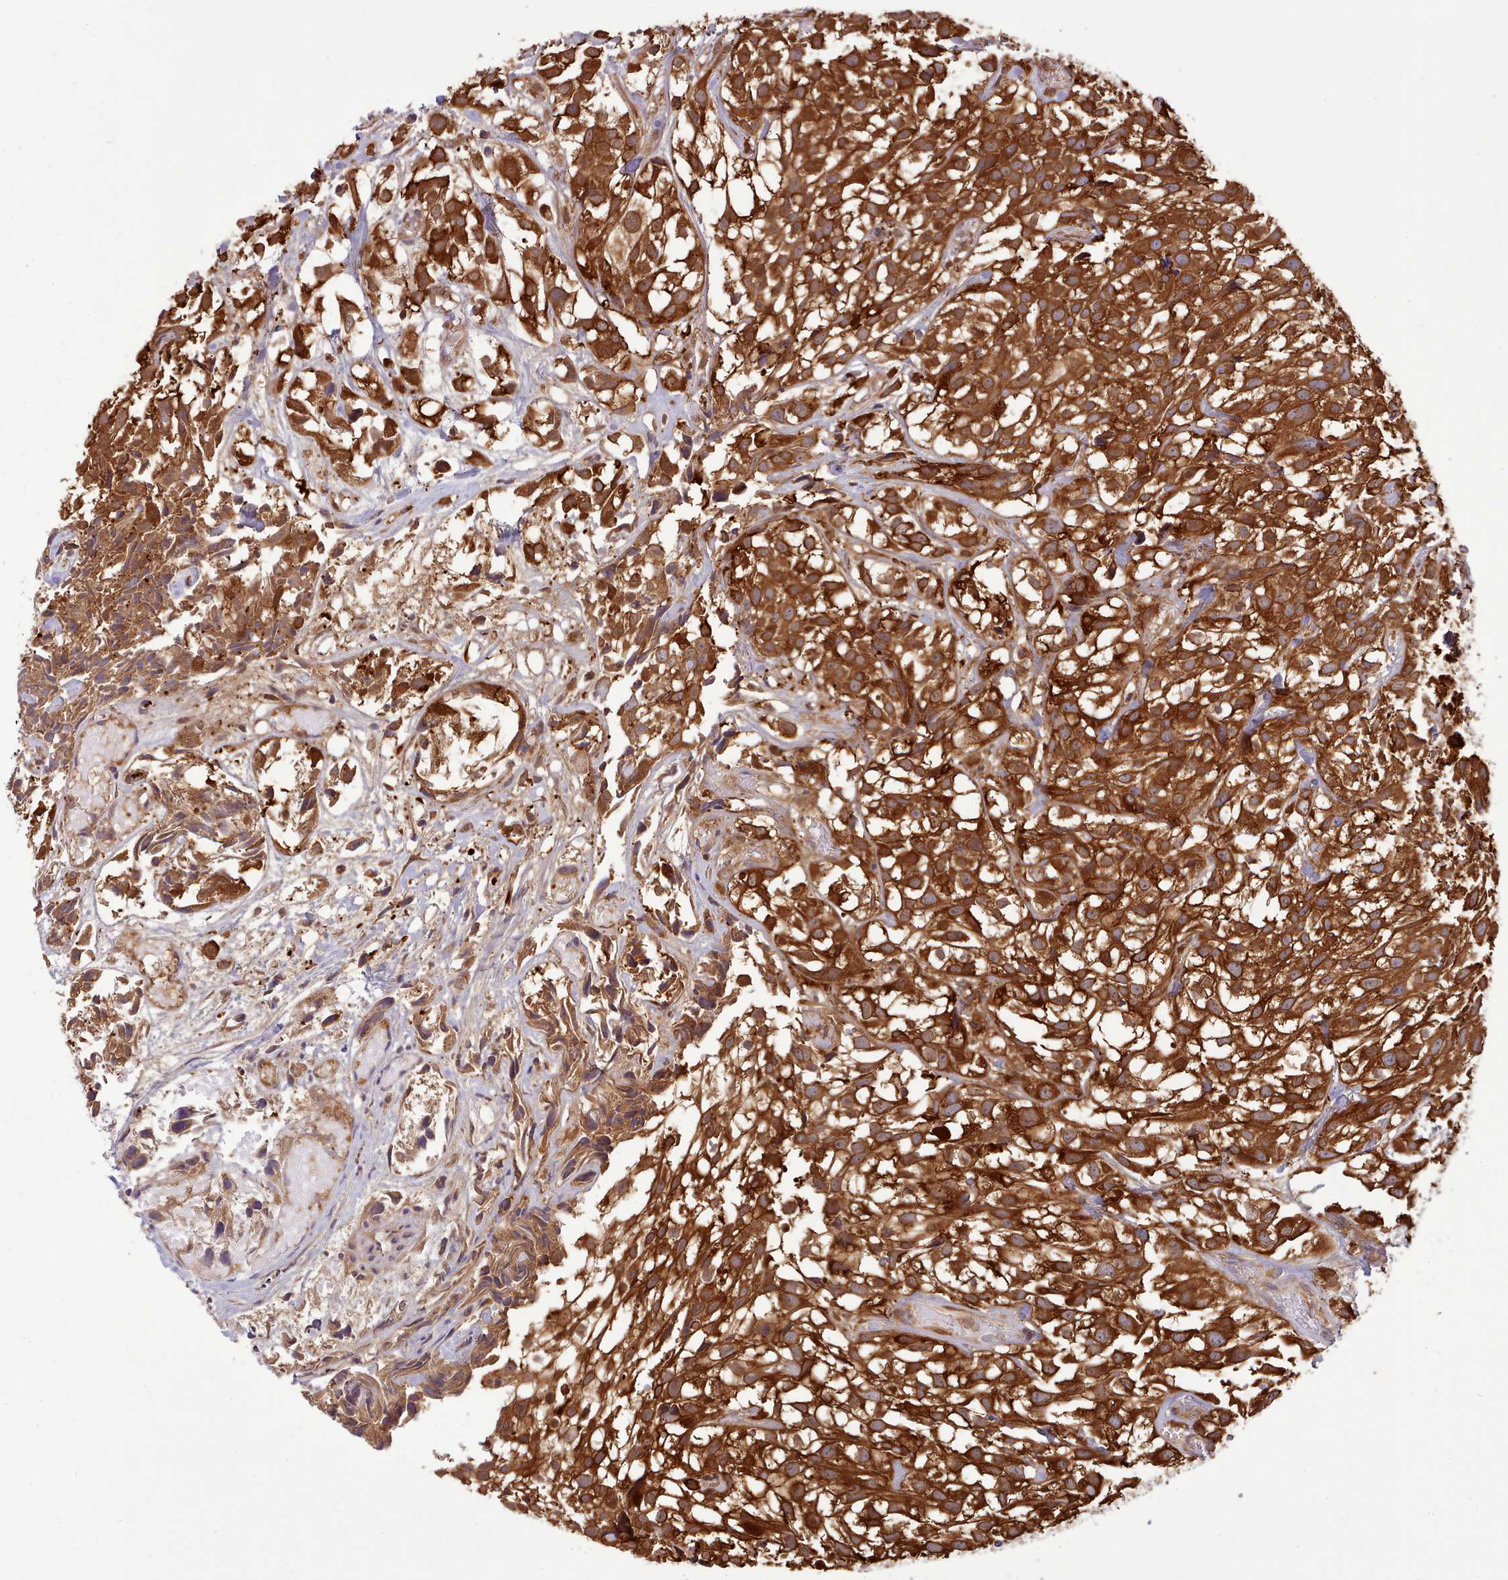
{"staining": {"intensity": "strong", "quantity": ">75%", "location": "cytoplasmic/membranous"}, "tissue": "urothelial cancer", "cell_type": "Tumor cells", "image_type": "cancer", "snomed": [{"axis": "morphology", "description": "Urothelial carcinoma, High grade"}, {"axis": "topography", "description": "Urinary bladder"}], "caption": "Strong cytoplasmic/membranous protein expression is present in about >75% of tumor cells in urothelial cancer. The protein of interest is stained brown, and the nuclei are stained in blue (DAB (3,3'-diaminobenzidine) IHC with brightfield microscopy, high magnification).", "gene": "SLC4A9", "patient": {"sex": "male", "age": 56}}